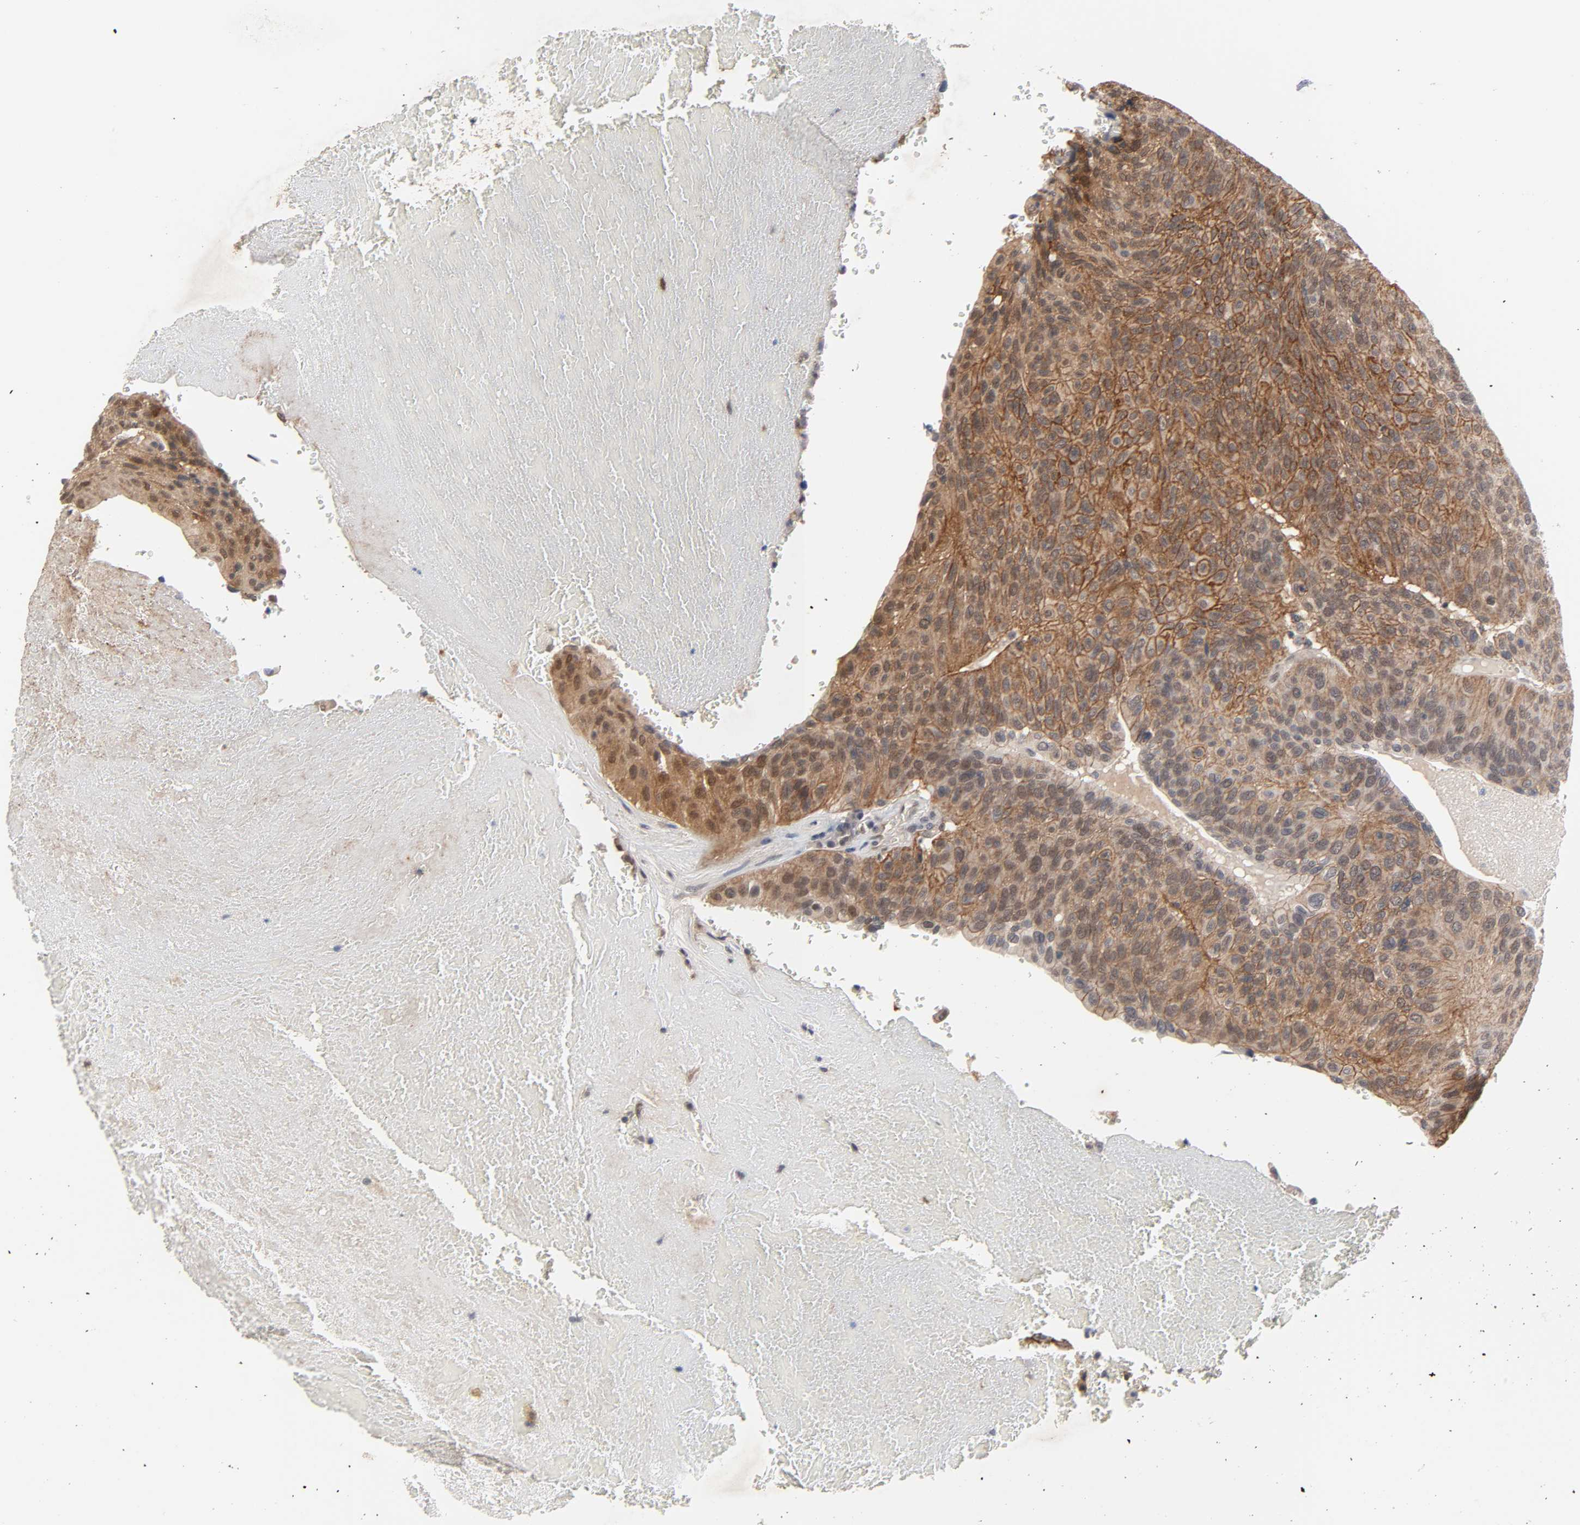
{"staining": {"intensity": "moderate", "quantity": ">75%", "location": "cytoplasmic/membranous,nuclear"}, "tissue": "urothelial cancer", "cell_type": "Tumor cells", "image_type": "cancer", "snomed": [{"axis": "morphology", "description": "Urothelial carcinoma, High grade"}, {"axis": "topography", "description": "Urinary bladder"}], "caption": "Immunohistochemical staining of human urothelial cancer exhibits medium levels of moderate cytoplasmic/membranous and nuclear protein staining in approximately >75% of tumor cells.", "gene": "HTR1E", "patient": {"sex": "male", "age": 66}}